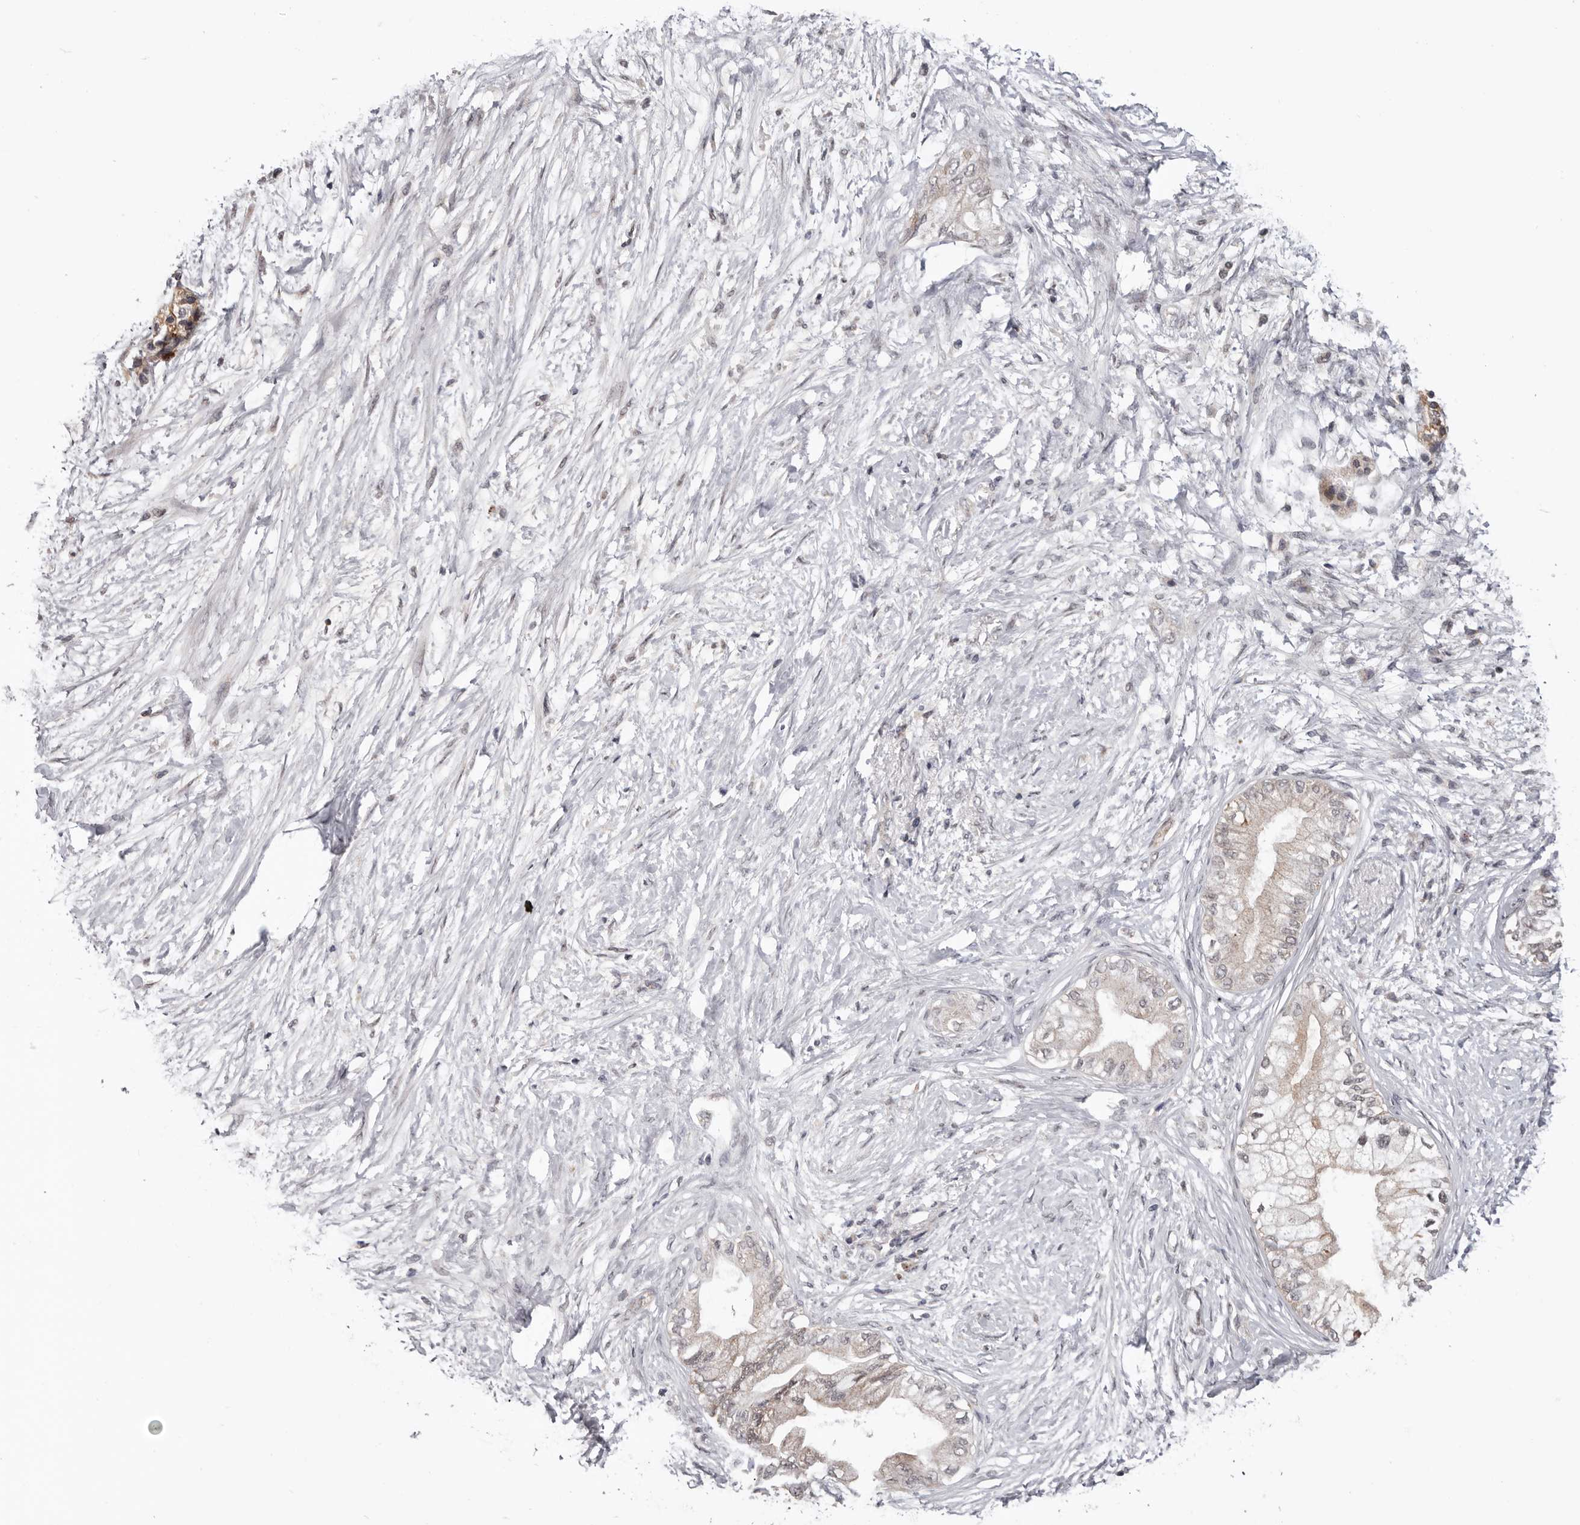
{"staining": {"intensity": "weak", "quantity": "25%-75%", "location": "cytoplasmic/membranous"}, "tissue": "pancreatic cancer", "cell_type": "Tumor cells", "image_type": "cancer", "snomed": [{"axis": "morphology", "description": "Normal tissue, NOS"}, {"axis": "morphology", "description": "Adenocarcinoma, NOS"}, {"axis": "topography", "description": "Pancreas"}, {"axis": "topography", "description": "Duodenum"}], "caption": "Pancreatic adenocarcinoma stained with IHC shows weak cytoplasmic/membranous positivity in approximately 25%-75% of tumor cells.", "gene": "MOGAT2", "patient": {"sex": "female", "age": 60}}